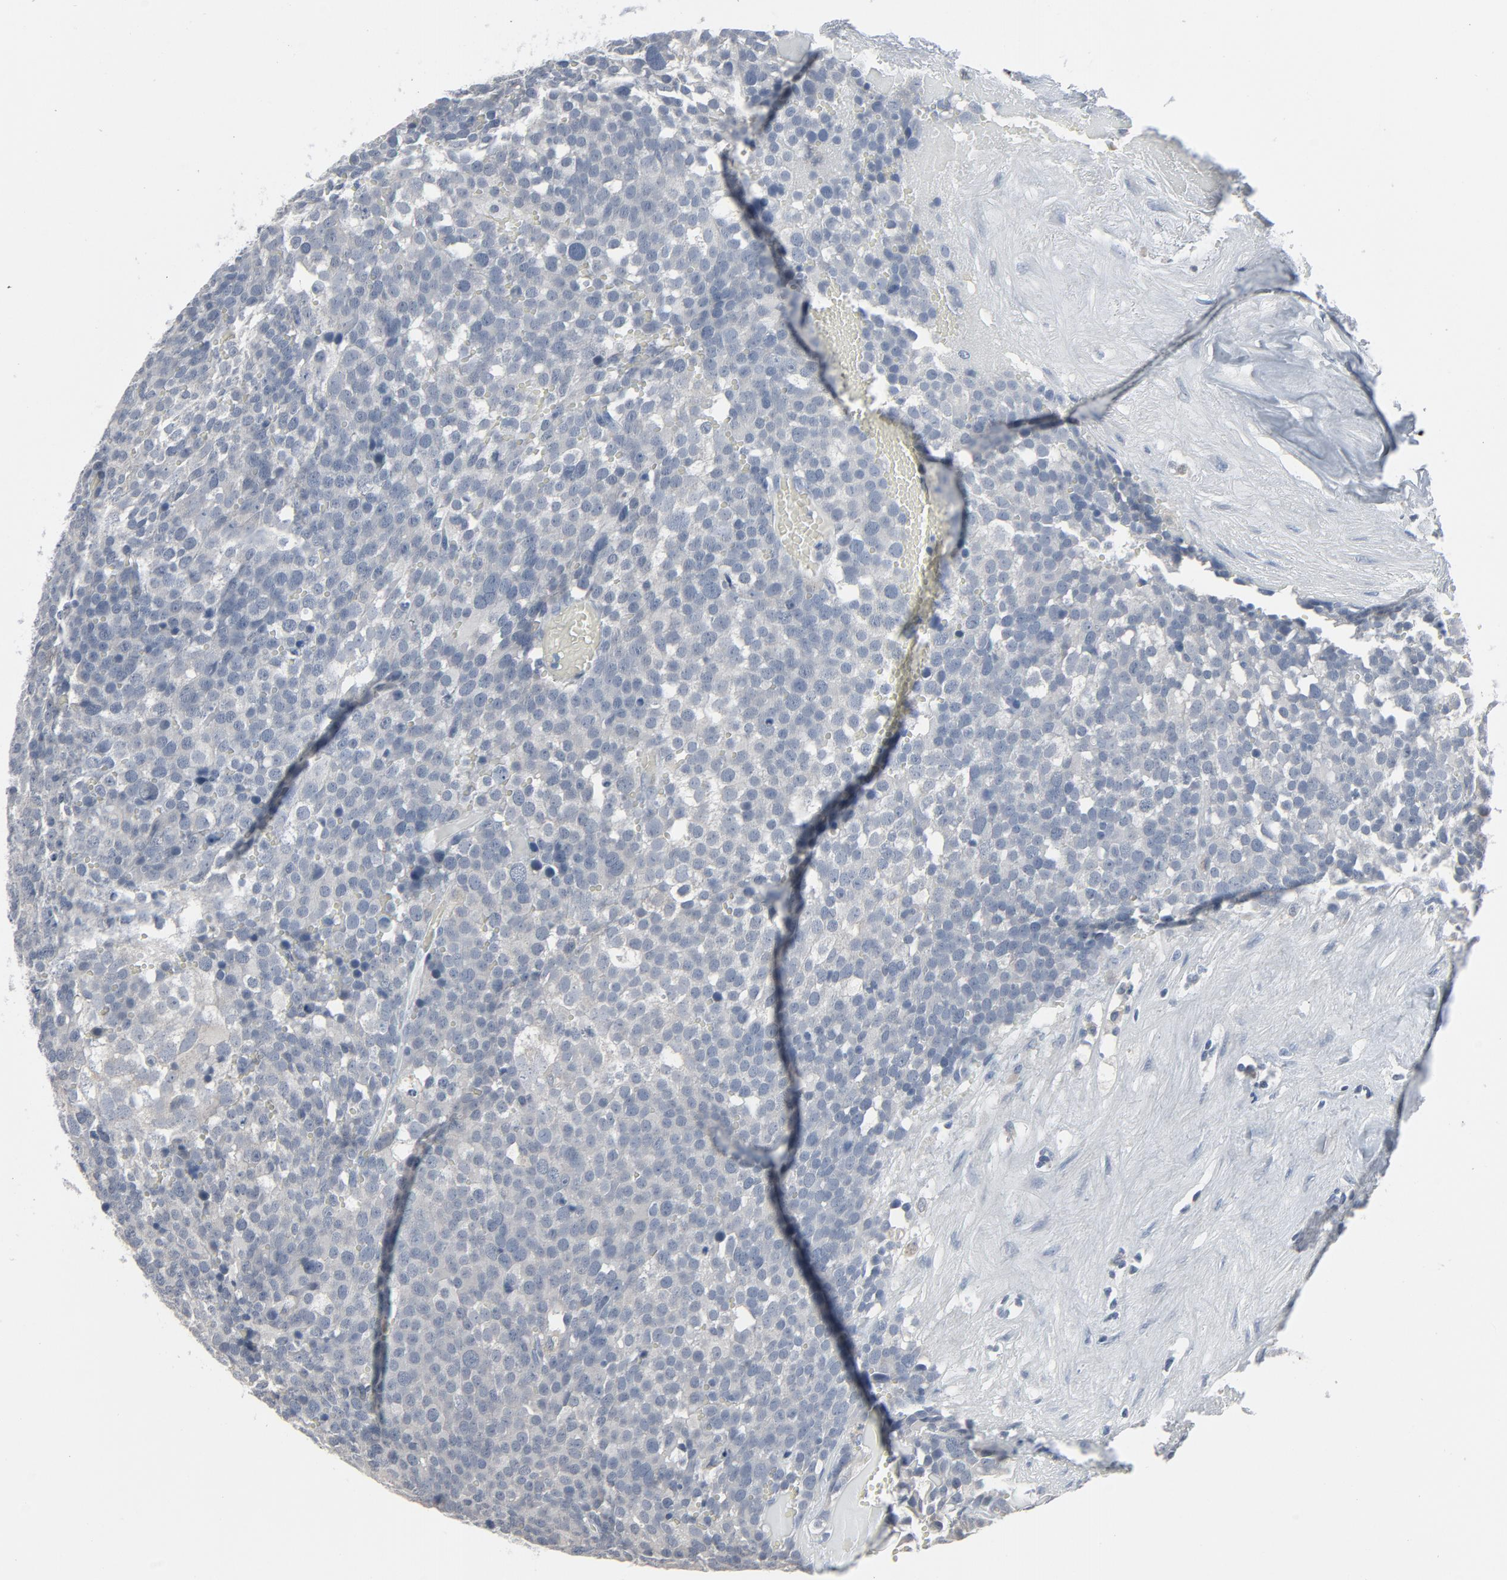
{"staining": {"intensity": "negative", "quantity": "none", "location": "none"}, "tissue": "testis cancer", "cell_type": "Tumor cells", "image_type": "cancer", "snomed": [{"axis": "morphology", "description": "Seminoma, NOS"}, {"axis": "topography", "description": "Testis"}], "caption": "Photomicrograph shows no significant protein positivity in tumor cells of seminoma (testis).", "gene": "GPX2", "patient": {"sex": "male", "age": 71}}